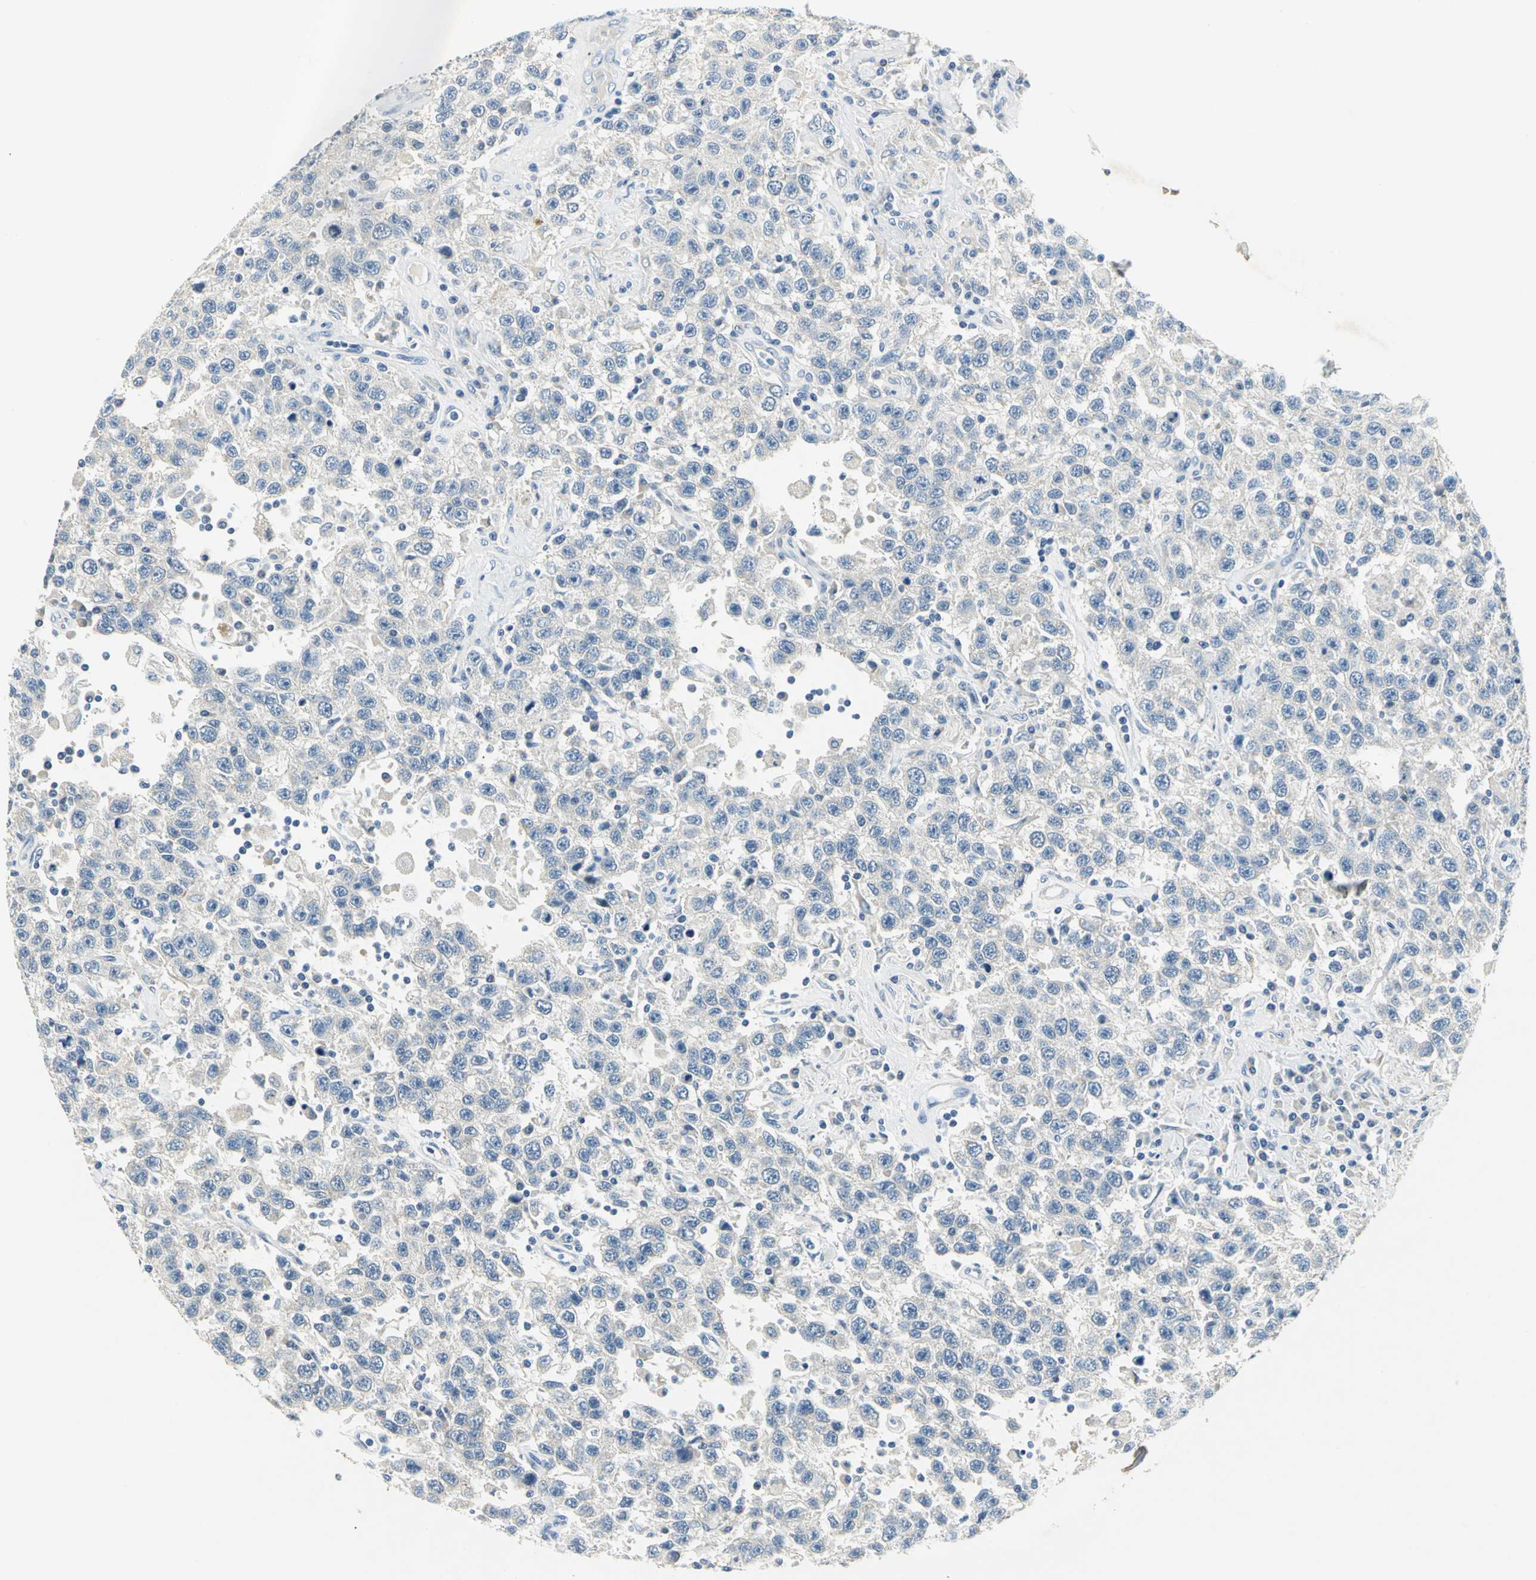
{"staining": {"intensity": "negative", "quantity": "none", "location": "none"}, "tissue": "testis cancer", "cell_type": "Tumor cells", "image_type": "cancer", "snomed": [{"axis": "morphology", "description": "Seminoma, NOS"}, {"axis": "topography", "description": "Testis"}], "caption": "Histopathology image shows no protein expression in tumor cells of testis cancer tissue.", "gene": "RIPOR1", "patient": {"sex": "male", "age": 41}}